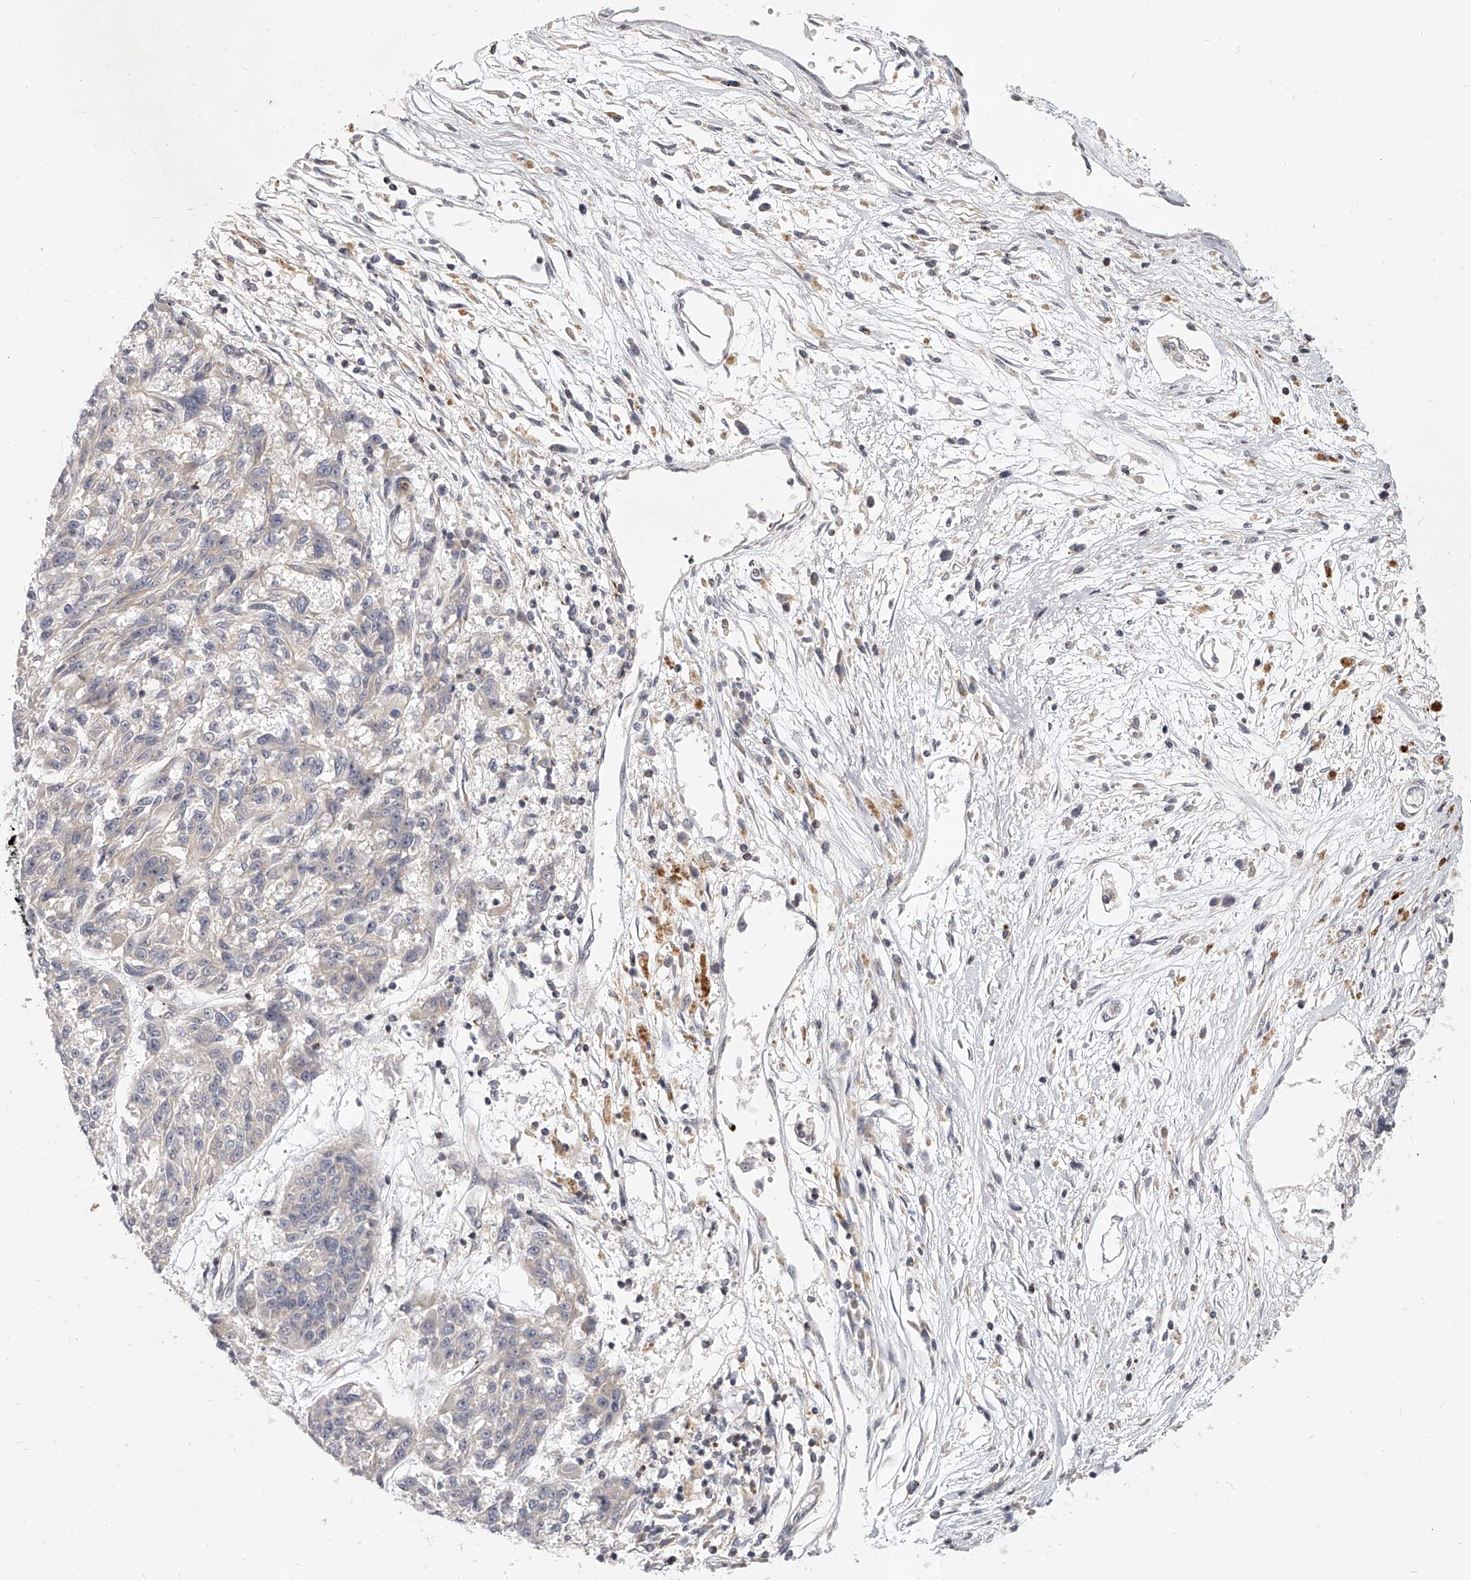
{"staining": {"intensity": "negative", "quantity": "none", "location": "none"}, "tissue": "melanoma", "cell_type": "Tumor cells", "image_type": "cancer", "snomed": [{"axis": "morphology", "description": "Malignant melanoma, NOS"}, {"axis": "topography", "description": "Skin"}], "caption": "DAB immunohistochemical staining of malignant melanoma displays no significant staining in tumor cells.", "gene": "SLC37A1", "patient": {"sex": "male", "age": 53}}